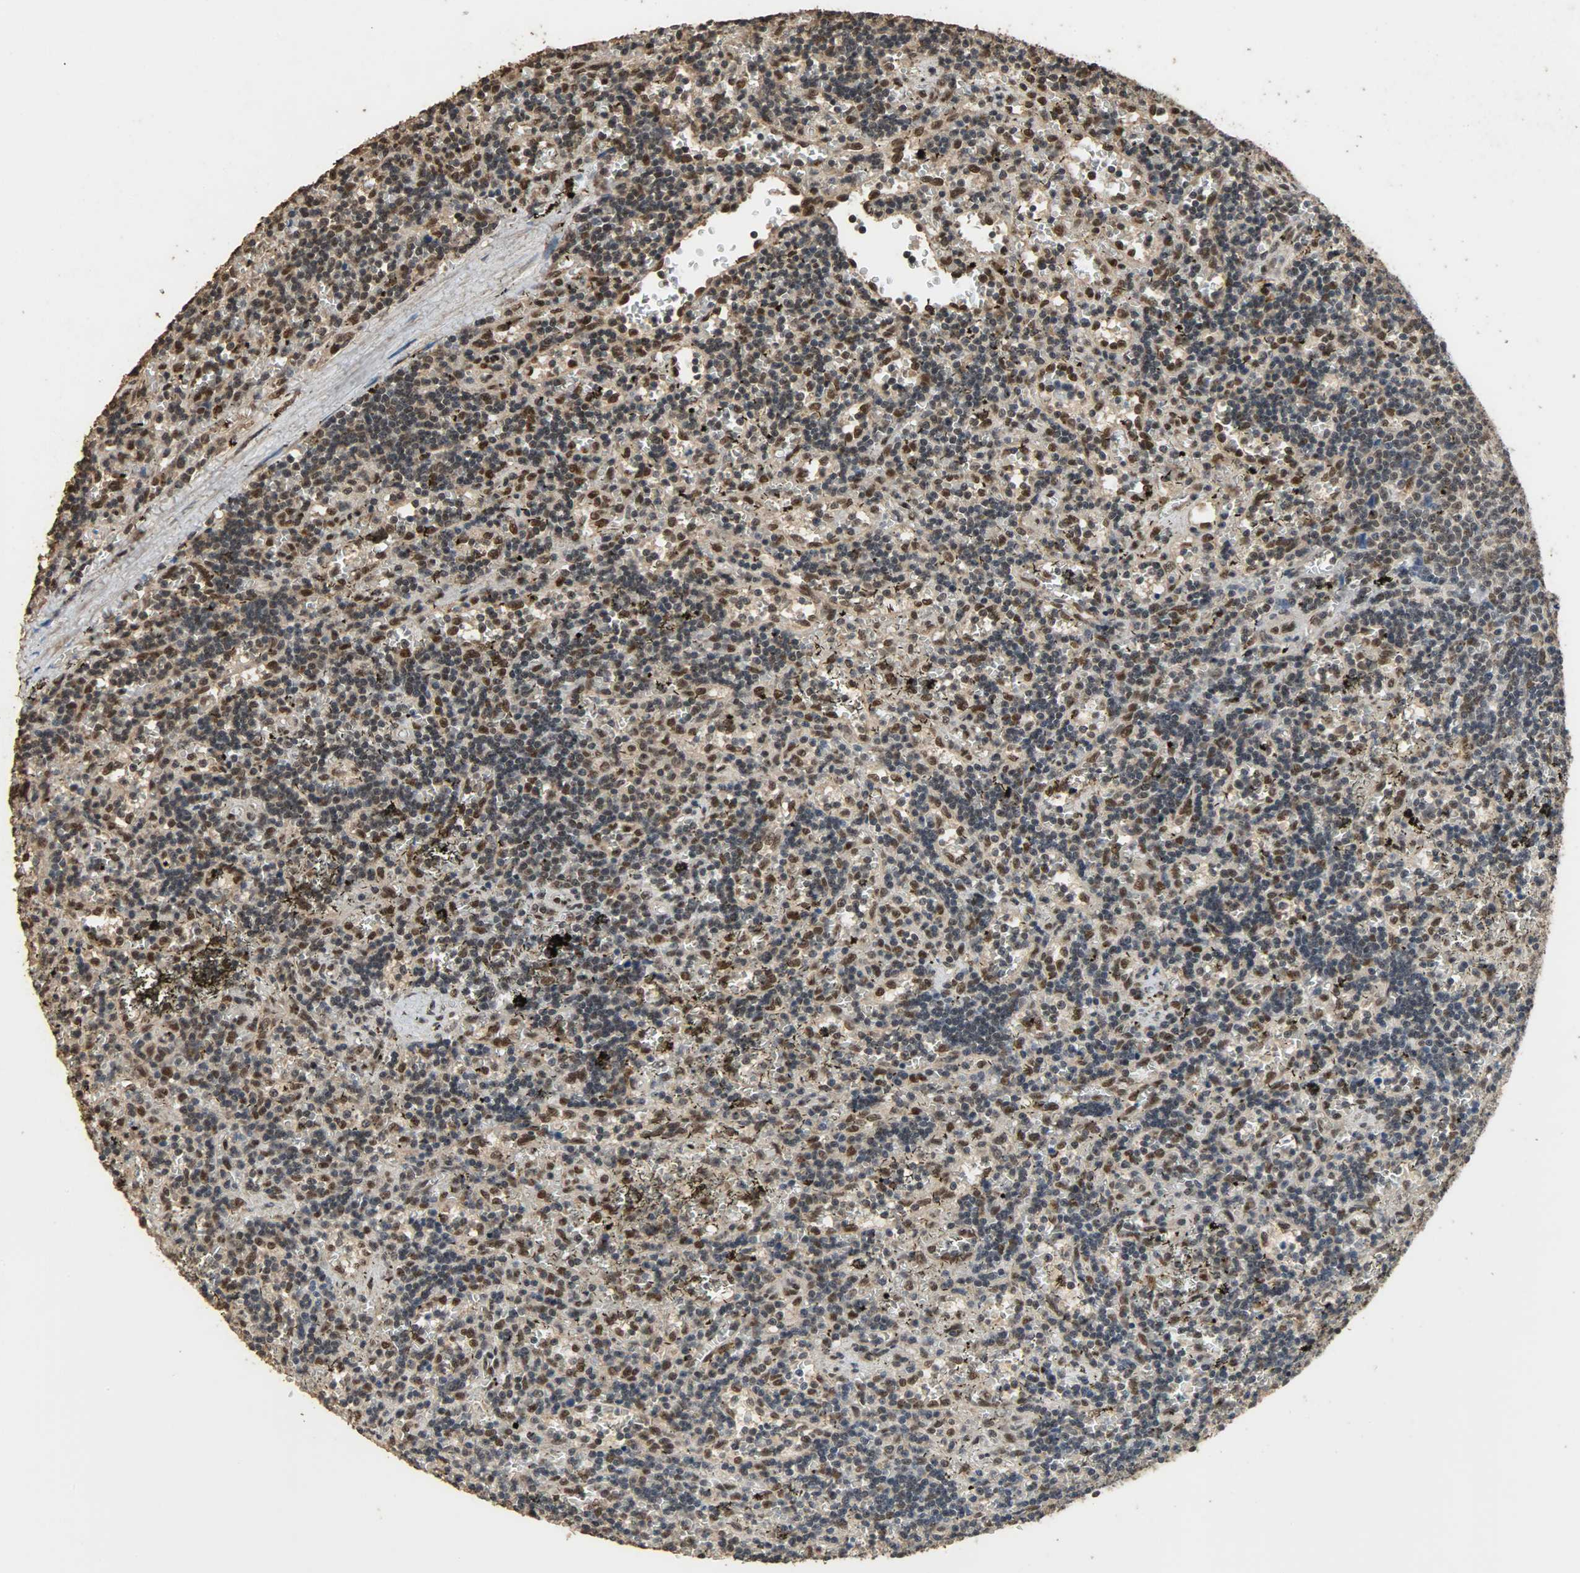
{"staining": {"intensity": "strong", "quantity": "25%-75%", "location": "cytoplasmic/membranous,nuclear"}, "tissue": "lymphoma", "cell_type": "Tumor cells", "image_type": "cancer", "snomed": [{"axis": "morphology", "description": "Malignant lymphoma, non-Hodgkin's type, Low grade"}, {"axis": "topography", "description": "Spleen"}], "caption": "Human low-grade malignant lymphoma, non-Hodgkin's type stained with a protein marker demonstrates strong staining in tumor cells.", "gene": "CCNT2", "patient": {"sex": "male", "age": 60}}